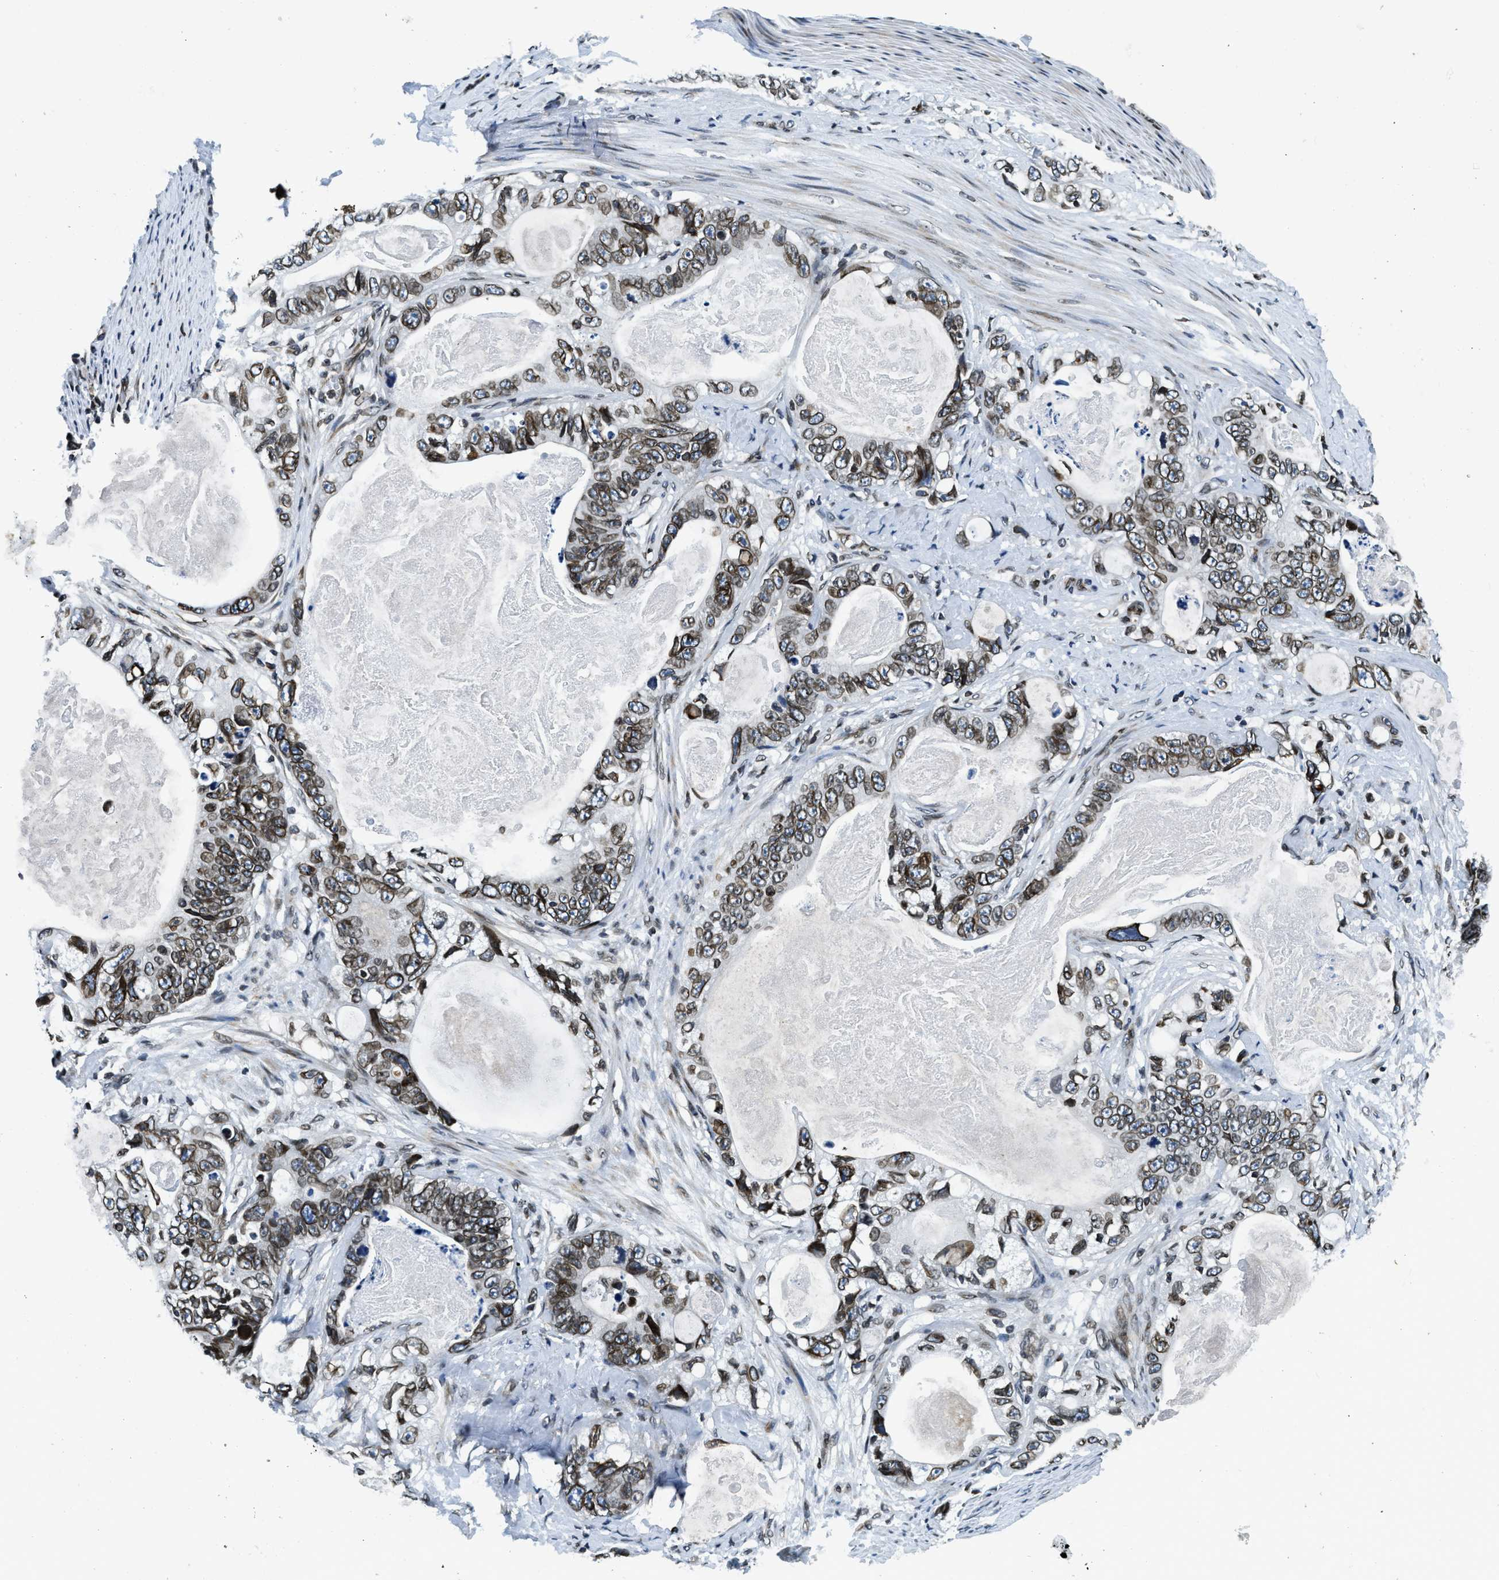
{"staining": {"intensity": "moderate", "quantity": ">75%", "location": "nuclear"}, "tissue": "stomach cancer", "cell_type": "Tumor cells", "image_type": "cancer", "snomed": [{"axis": "morphology", "description": "Normal tissue, NOS"}, {"axis": "morphology", "description": "Adenocarcinoma, NOS"}, {"axis": "topography", "description": "Stomach"}], "caption": "Protein expression analysis of adenocarcinoma (stomach) exhibits moderate nuclear positivity in about >75% of tumor cells.", "gene": "ZC3HC1", "patient": {"sex": "female", "age": 89}}